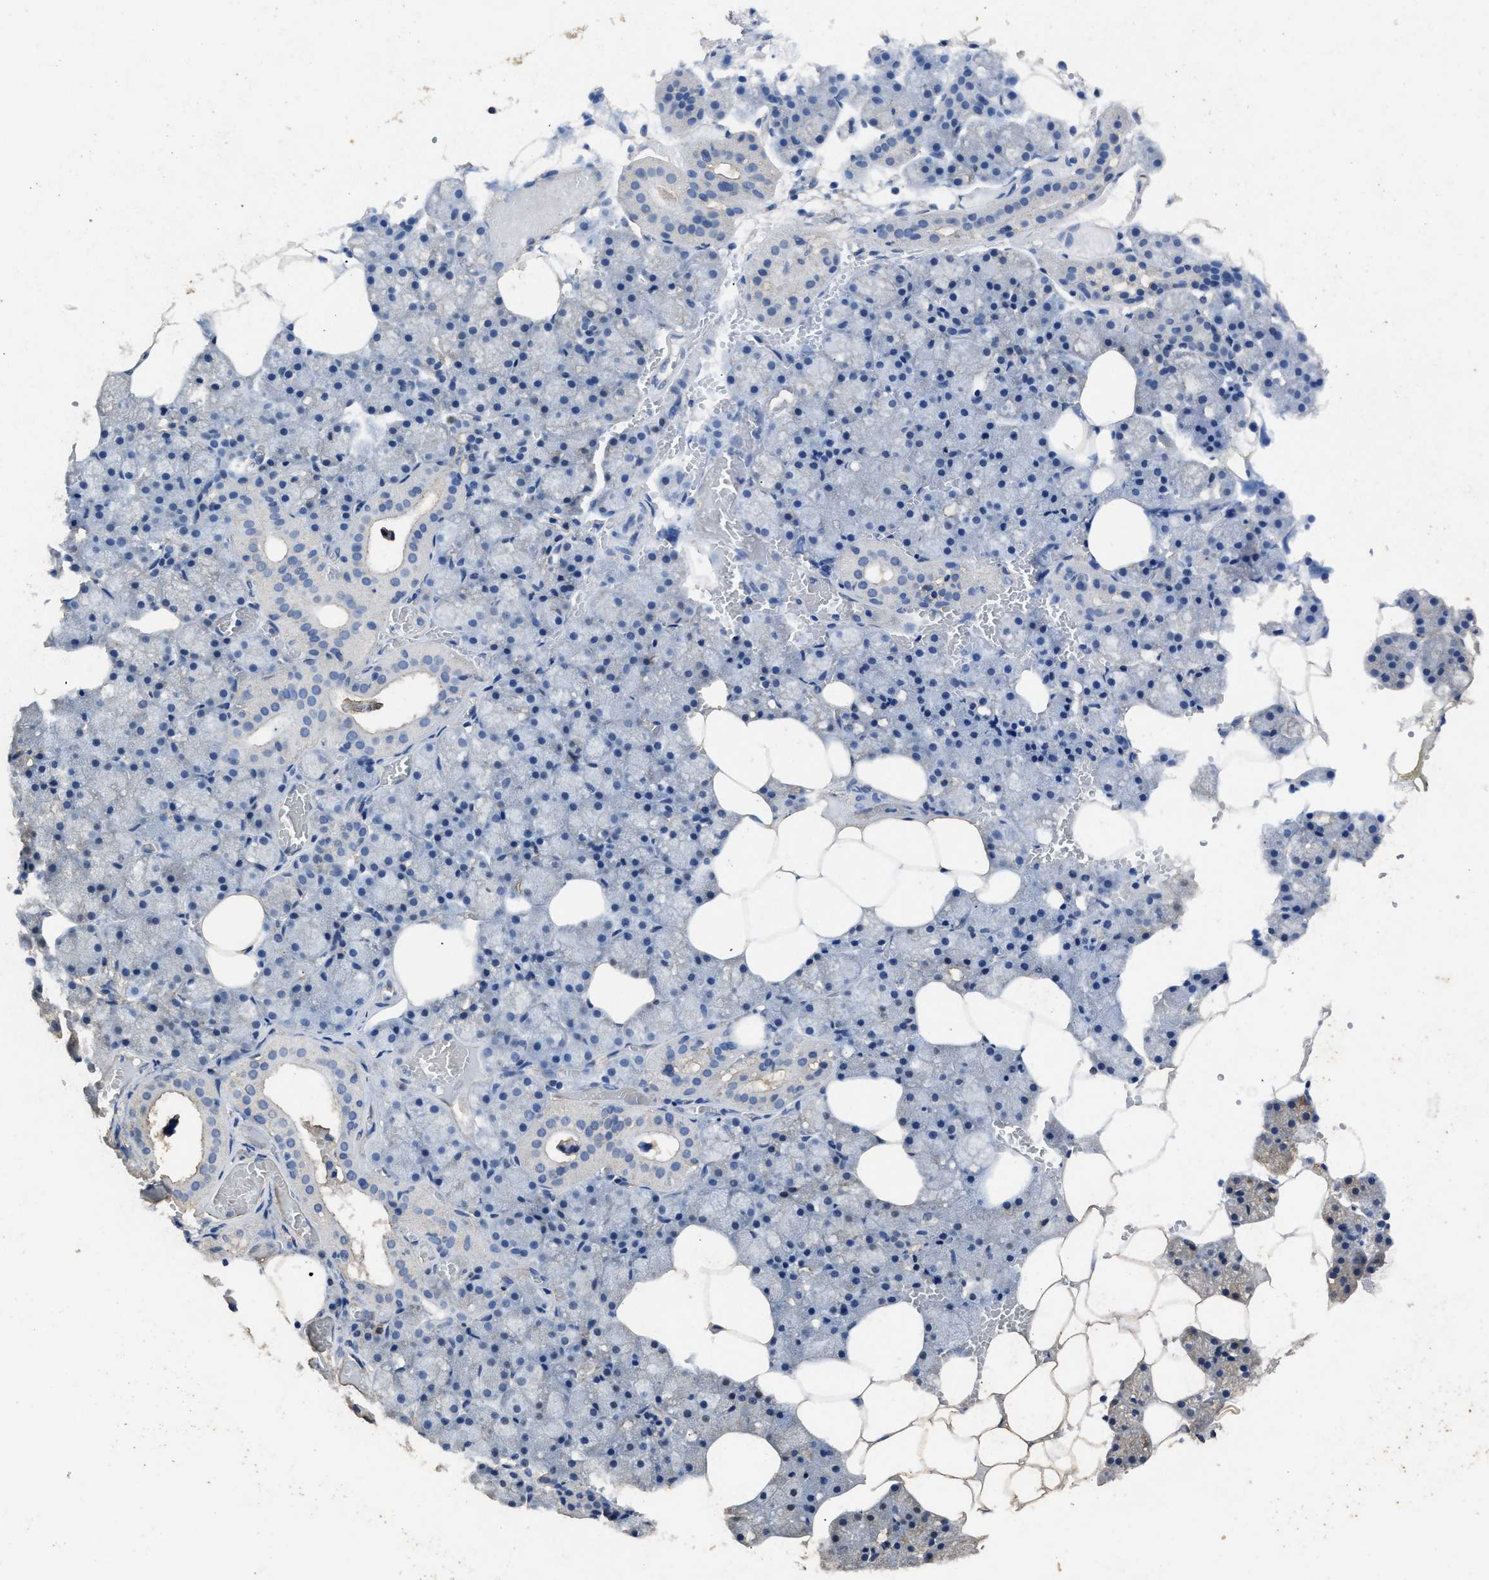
{"staining": {"intensity": "weak", "quantity": "<25%", "location": "cytoplasmic/membranous"}, "tissue": "salivary gland", "cell_type": "Glandular cells", "image_type": "normal", "snomed": [{"axis": "morphology", "description": "Normal tissue, NOS"}, {"axis": "topography", "description": "Salivary gland"}], "caption": "This is a histopathology image of immunohistochemistry staining of normal salivary gland, which shows no positivity in glandular cells.", "gene": "YWHAE", "patient": {"sex": "male", "age": 62}}